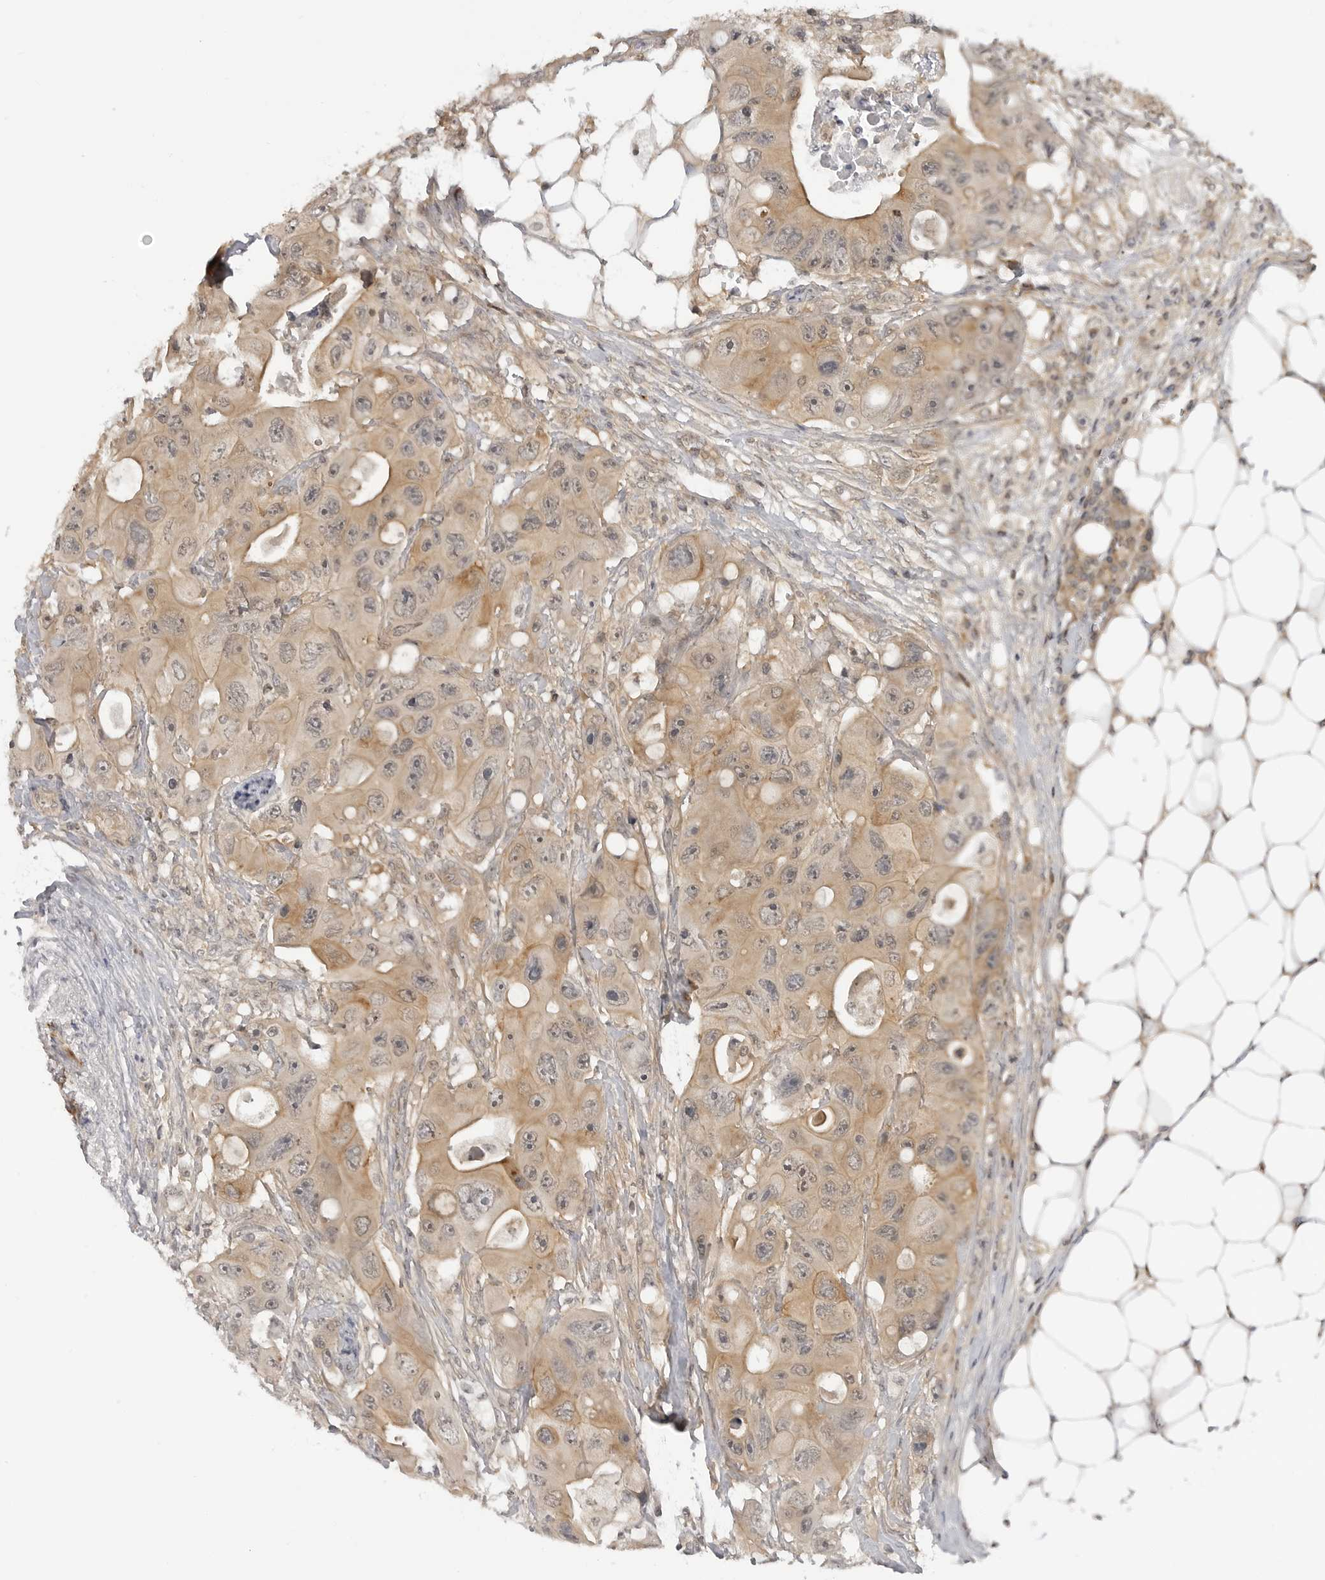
{"staining": {"intensity": "weak", "quantity": ">75%", "location": "cytoplasmic/membranous"}, "tissue": "colorectal cancer", "cell_type": "Tumor cells", "image_type": "cancer", "snomed": [{"axis": "morphology", "description": "Adenocarcinoma, NOS"}, {"axis": "topography", "description": "Colon"}], "caption": "DAB (3,3'-diaminobenzidine) immunohistochemical staining of adenocarcinoma (colorectal) exhibits weak cytoplasmic/membranous protein expression in approximately >75% of tumor cells.", "gene": "MAP2K5", "patient": {"sex": "female", "age": 46}}